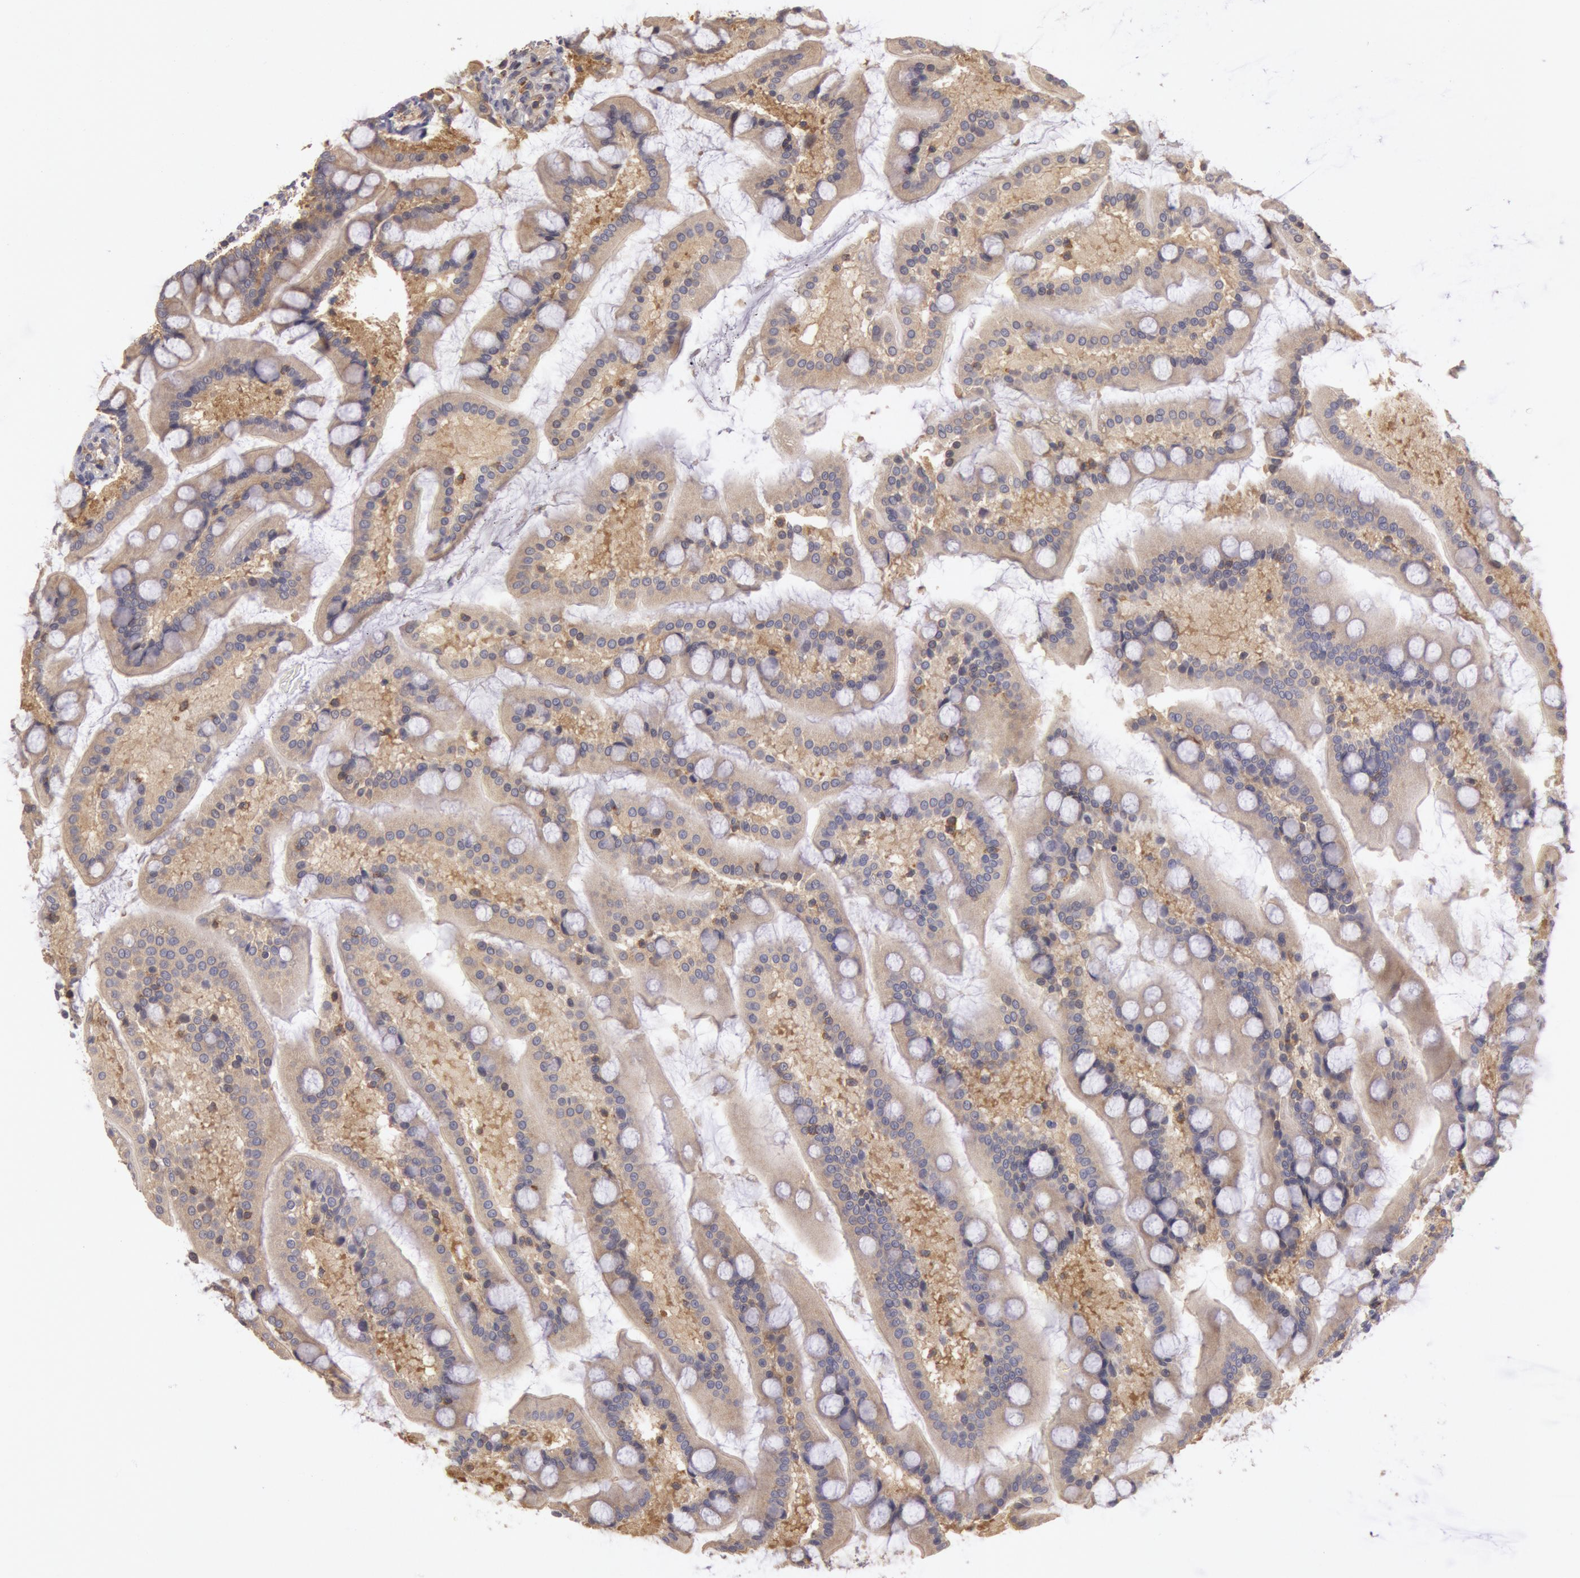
{"staining": {"intensity": "moderate", "quantity": ">75%", "location": "cytoplasmic/membranous"}, "tissue": "small intestine", "cell_type": "Glandular cells", "image_type": "normal", "snomed": [{"axis": "morphology", "description": "Normal tissue, NOS"}, {"axis": "topography", "description": "Small intestine"}], "caption": "A brown stain labels moderate cytoplasmic/membranous expression of a protein in glandular cells of normal small intestine. The staining is performed using DAB (3,3'-diaminobenzidine) brown chromogen to label protein expression. The nuclei are counter-stained blue using hematoxylin.", "gene": "NMT2", "patient": {"sex": "male", "age": 41}}